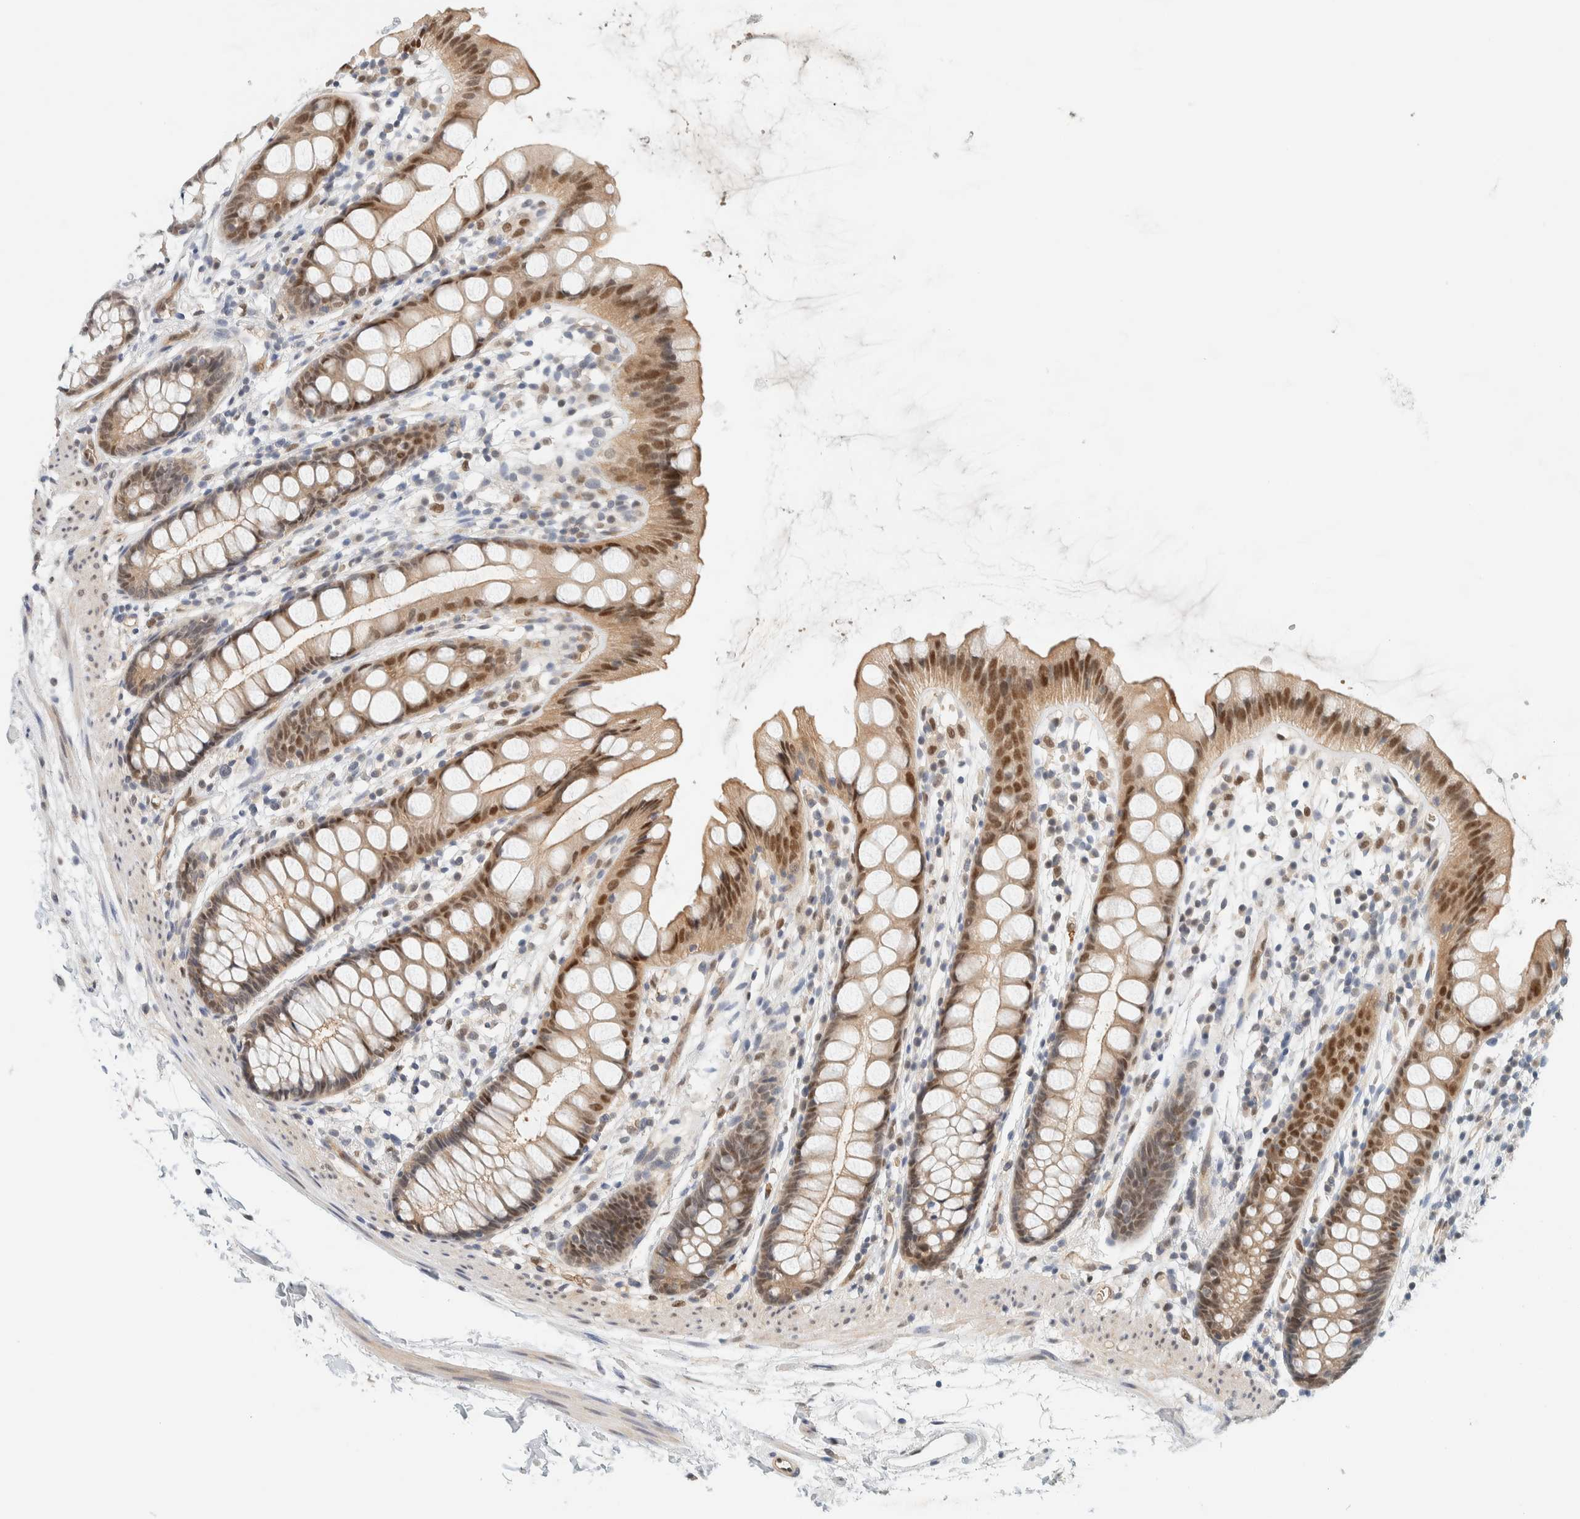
{"staining": {"intensity": "moderate", "quantity": ">75%", "location": "cytoplasmic/membranous,nuclear"}, "tissue": "rectum", "cell_type": "Glandular cells", "image_type": "normal", "snomed": [{"axis": "morphology", "description": "Normal tissue, NOS"}, {"axis": "topography", "description": "Rectum"}], "caption": "Protein staining exhibits moderate cytoplasmic/membranous,nuclear positivity in about >75% of glandular cells in unremarkable rectum. (DAB (3,3'-diaminobenzidine) = brown stain, brightfield microscopy at high magnification).", "gene": "TSTD2", "patient": {"sex": "female", "age": 65}}